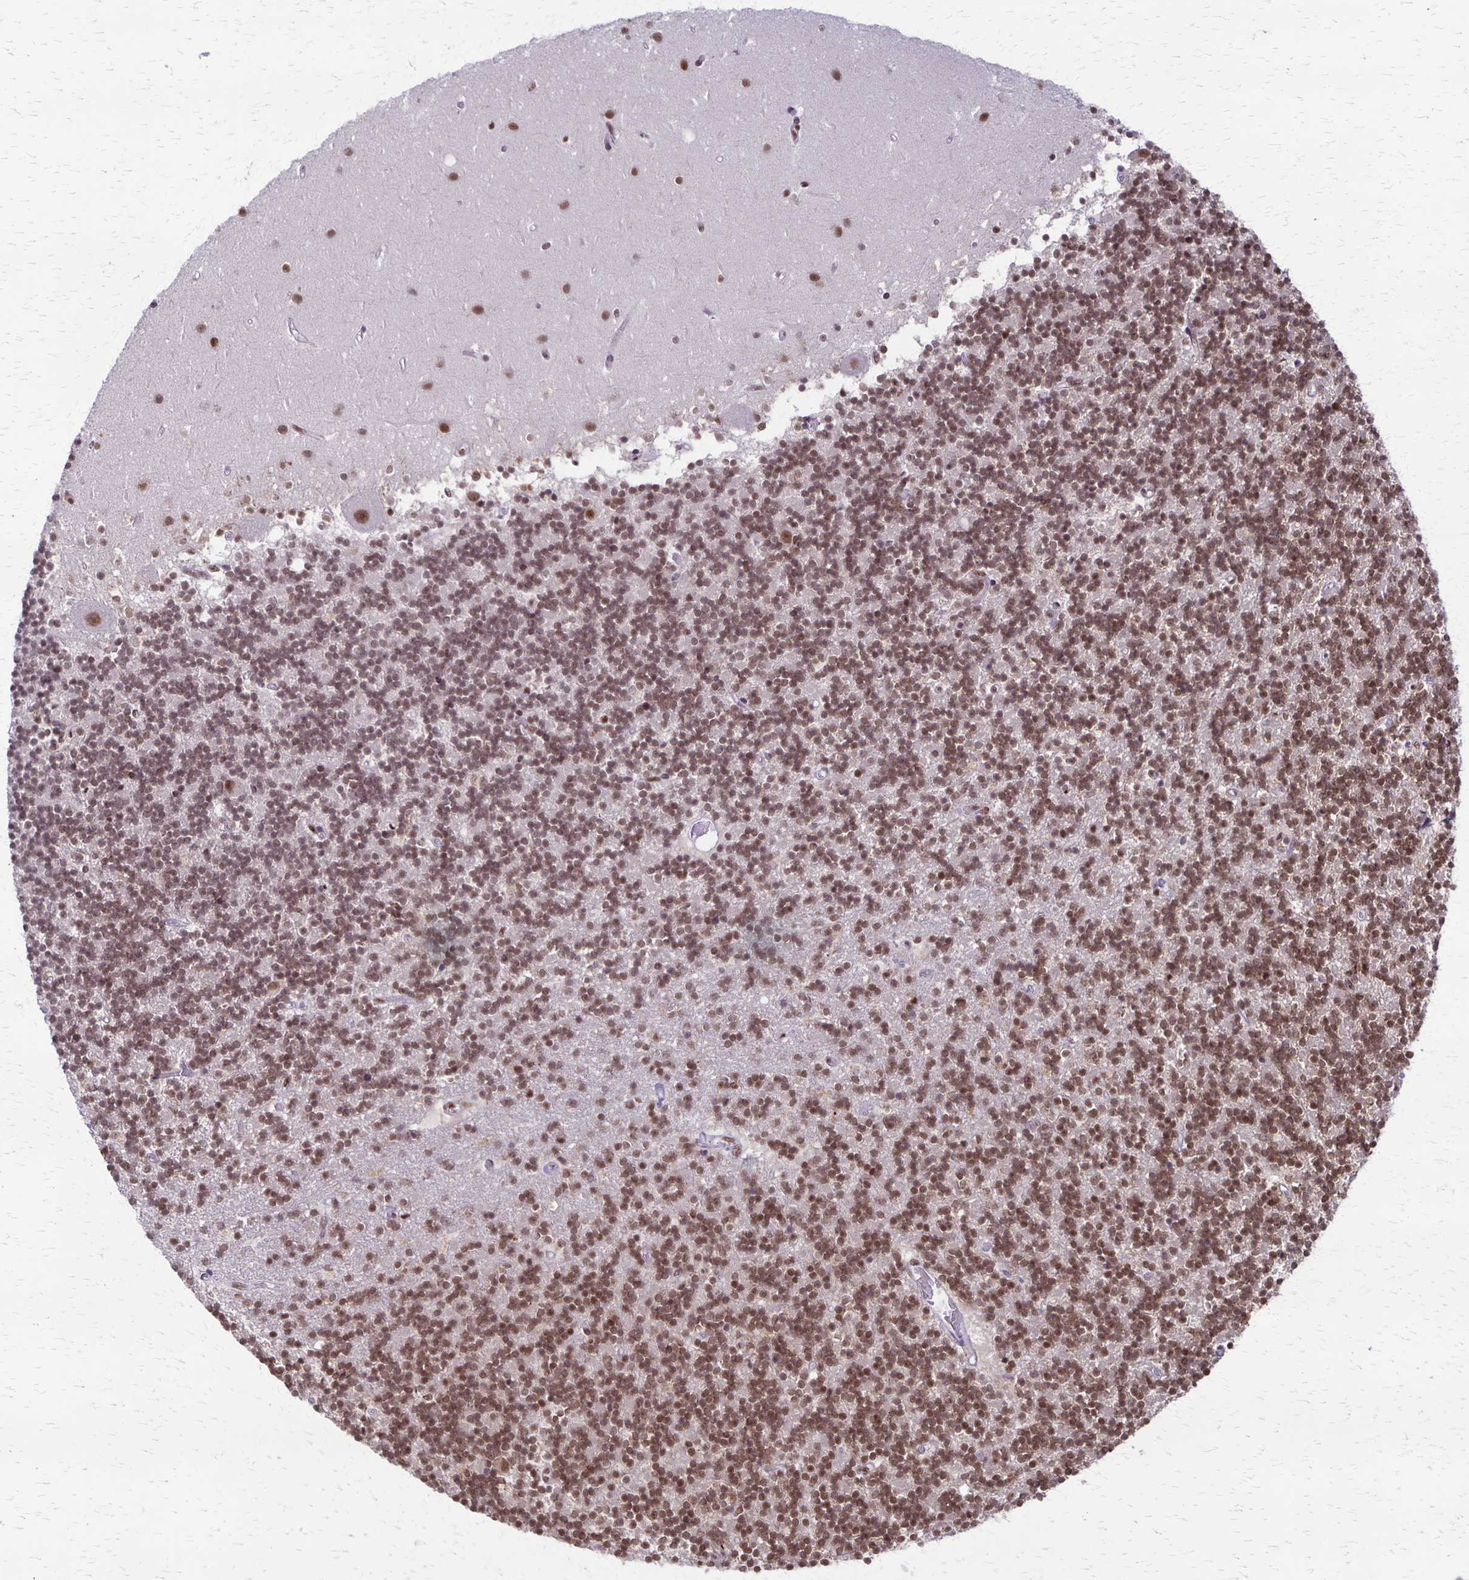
{"staining": {"intensity": "moderate", "quantity": ">75%", "location": "nuclear"}, "tissue": "cerebellum", "cell_type": "Cells in granular layer", "image_type": "normal", "snomed": [{"axis": "morphology", "description": "Normal tissue, NOS"}, {"axis": "topography", "description": "Cerebellum"}], "caption": "About >75% of cells in granular layer in benign cerebellum show moderate nuclear protein staining as visualized by brown immunohistochemical staining.", "gene": "XRCC6", "patient": {"sex": "male", "age": 54}}